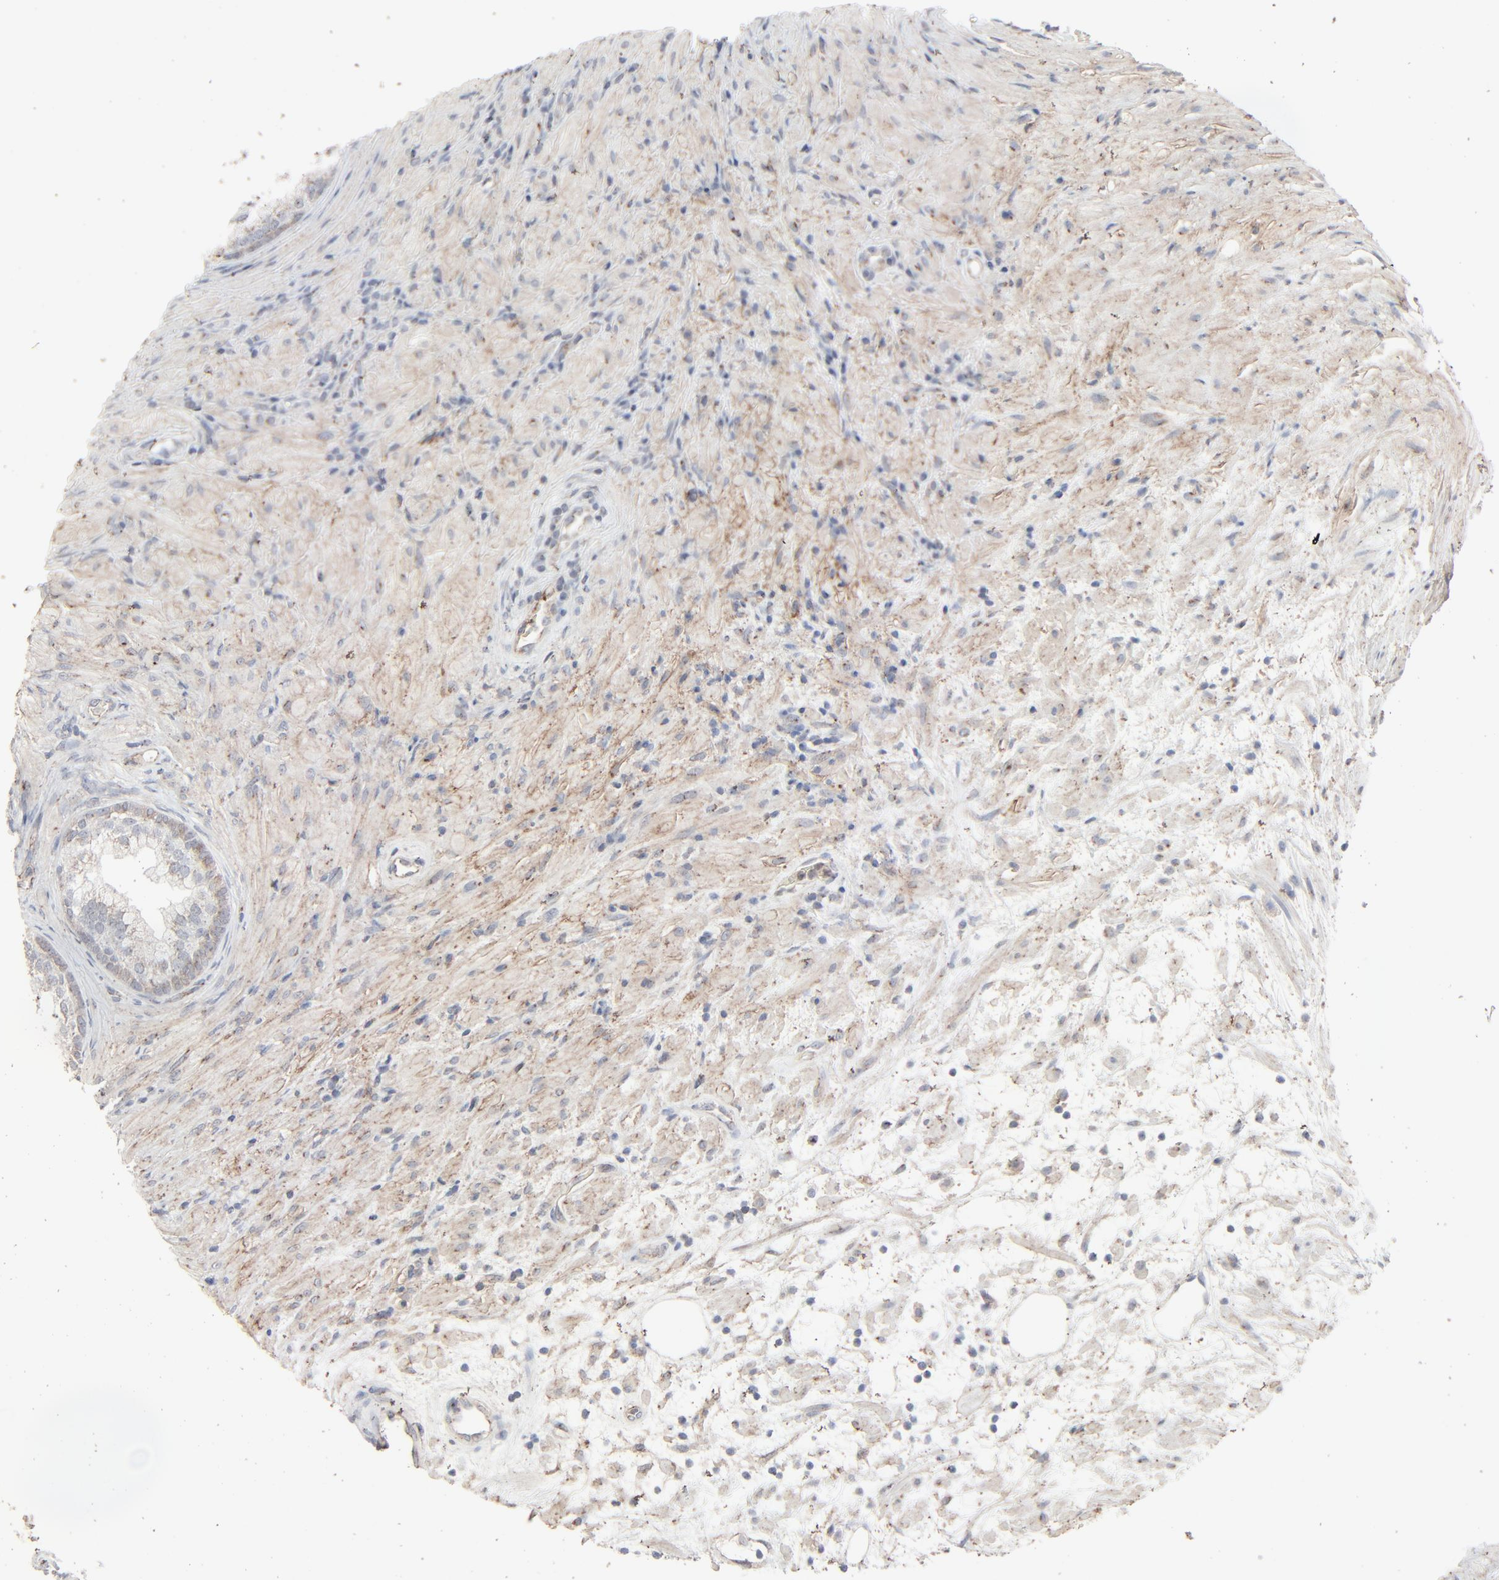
{"staining": {"intensity": "negative", "quantity": "none", "location": "none"}, "tissue": "prostate", "cell_type": "Glandular cells", "image_type": "normal", "snomed": [{"axis": "morphology", "description": "Normal tissue, NOS"}, {"axis": "topography", "description": "Prostate"}], "caption": "This is a histopathology image of IHC staining of unremarkable prostate, which shows no expression in glandular cells.", "gene": "JAM3", "patient": {"sex": "male", "age": 76}}